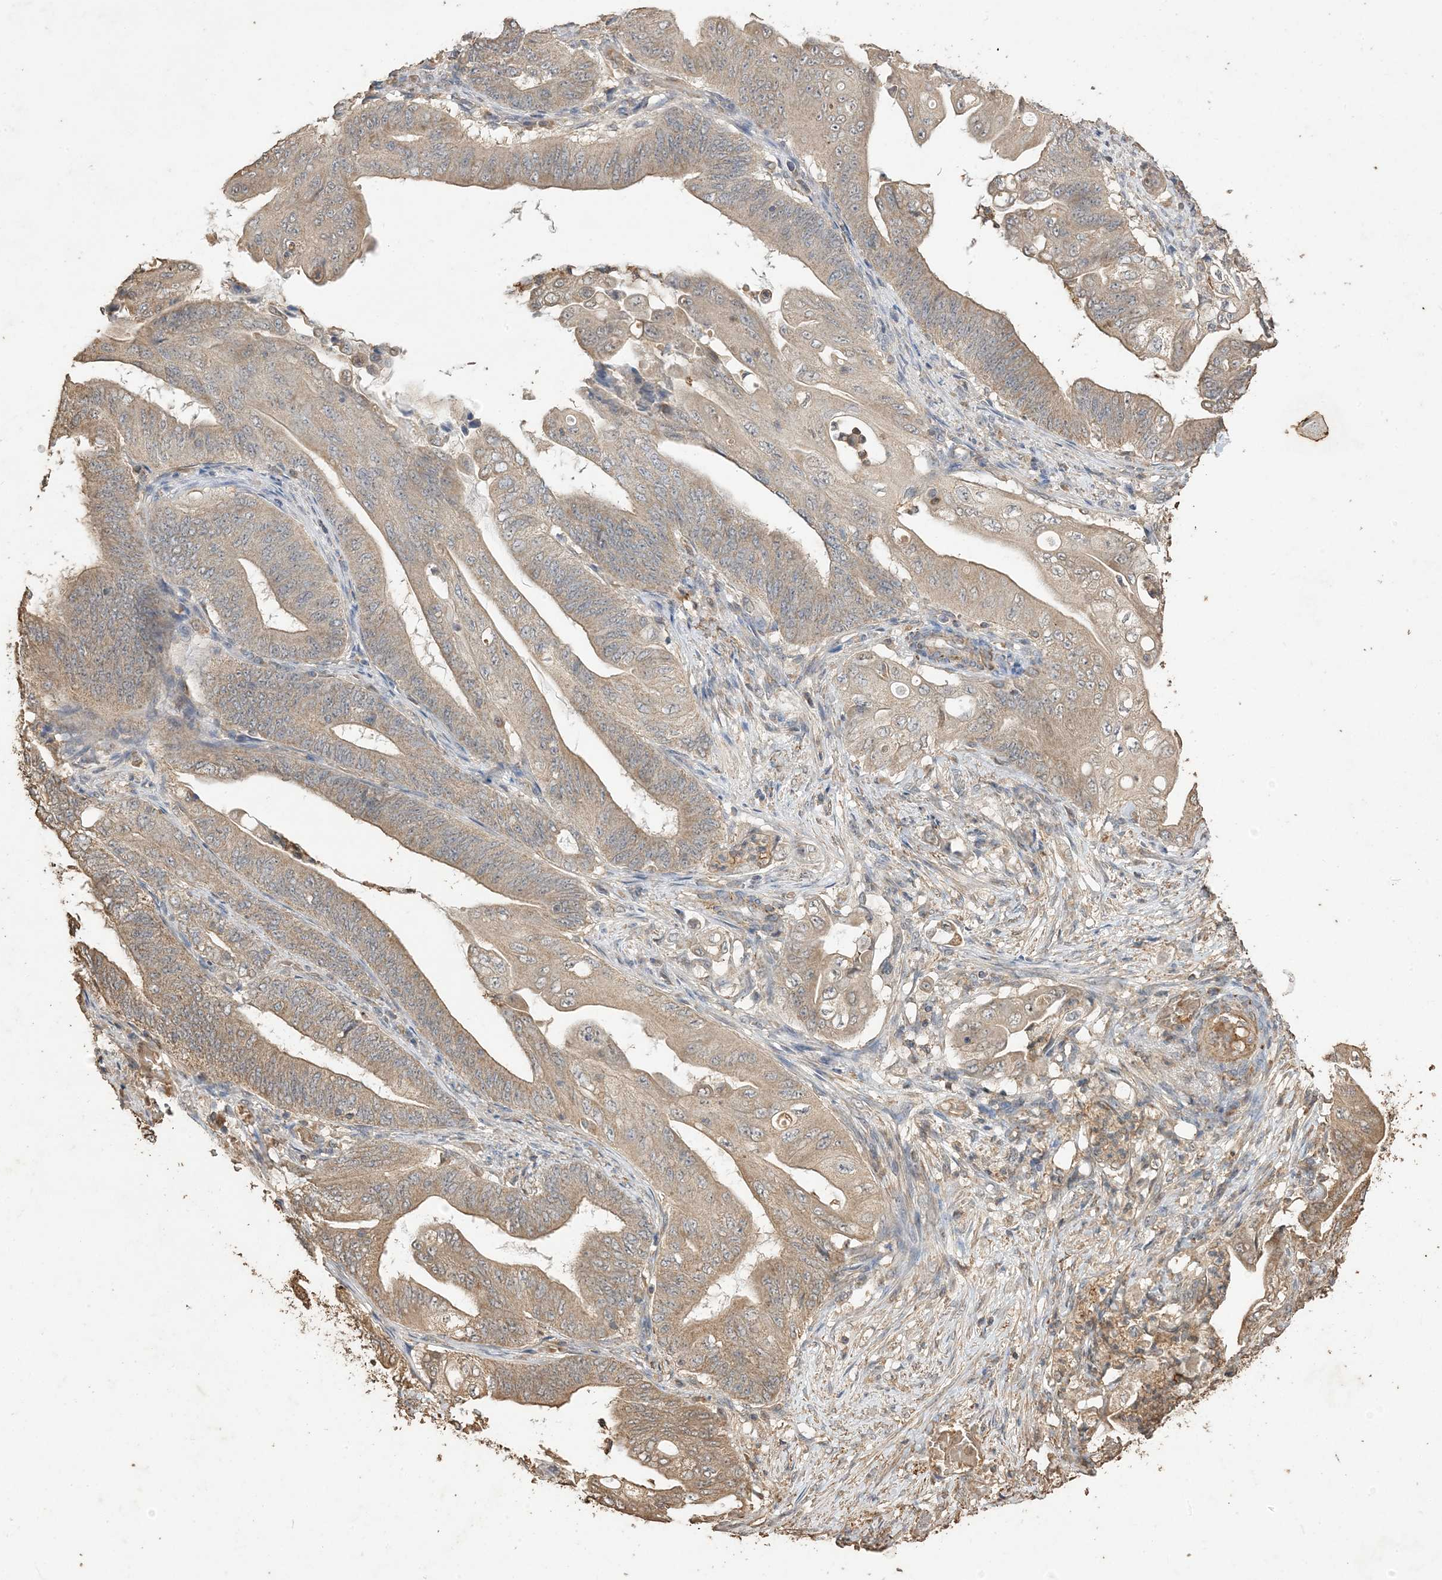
{"staining": {"intensity": "moderate", "quantity": "25%-75%", "location": "cytoplasmic/membranous"}, "tissue": "stomach cancer", "cell_type": "Tumor cells", "image_type": "cancer", "snomed": [{"axis": "morphology", "description": "Adenocarcinoma, NOS"}, {"axis": "topography", "description": "Stomach"}], "caption": "A brown stain highlights moderate cytoplasmic/membranous expression of a protein in stomach cancer tumor cells.", "gene": "HPS4", "patient": {"sex": "female", "age": 73}}